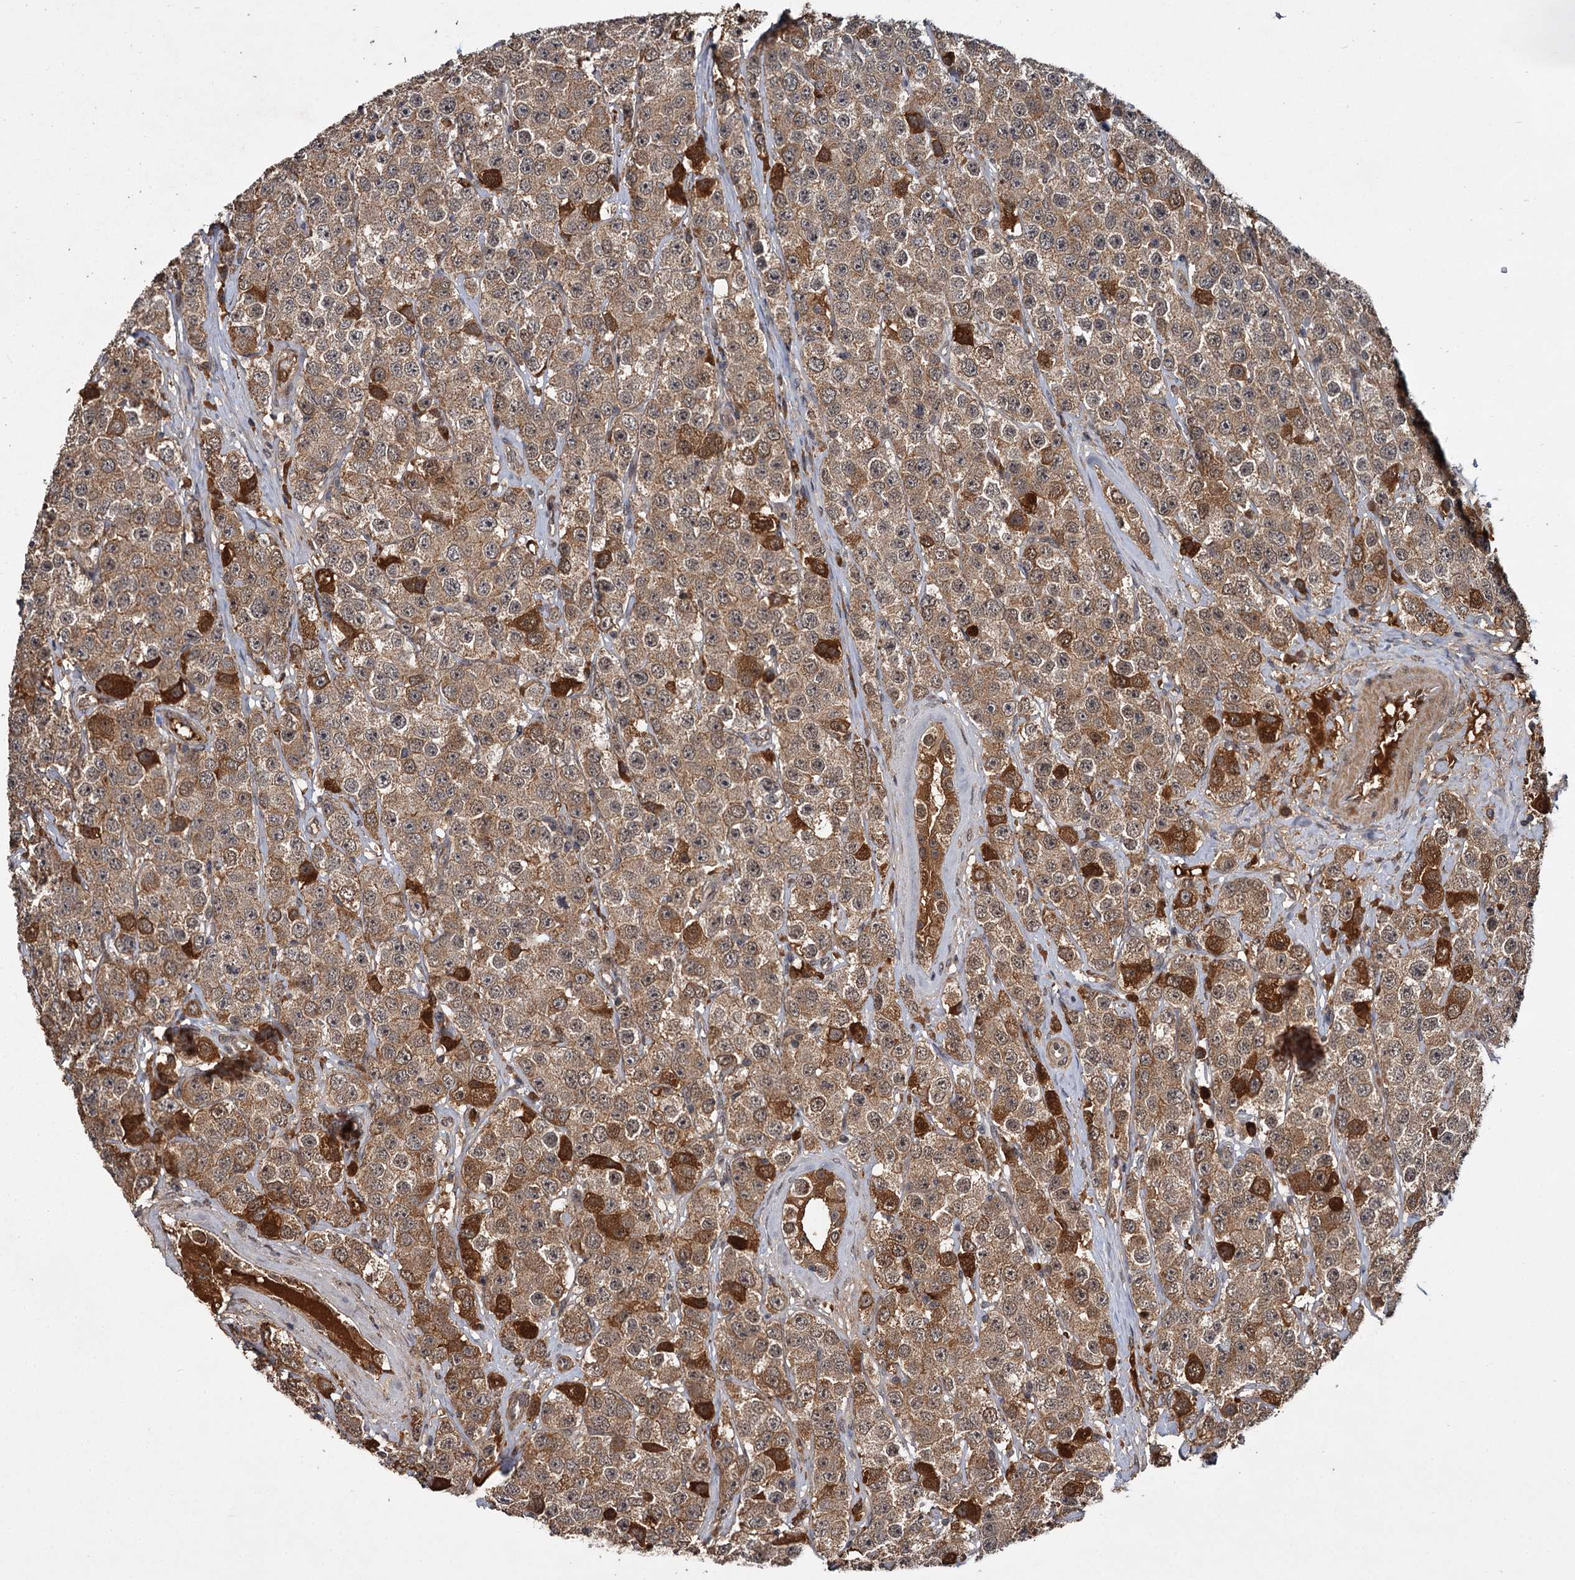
{"staining": {"intensity": "moderate", "quantity": ">75%", "location": "cytoplasmic/membranous"}, "tissue": "testis cancer", "cell_type": "Tumor cells", "image_type": "cancer", "snomed": [{"axis": "morphology", "description": "Seminoma, NOS"}, {"axis": "topography", "description": "Testis"}], "caption": "Immunohistochemical staining of human seminoma (testis) reveals medium levels of moderate cytoplasmic/membranous staining in about >75% of tumor cells.", "gene": "MBD6", "patient": {"sex": "male", "age": 28}}